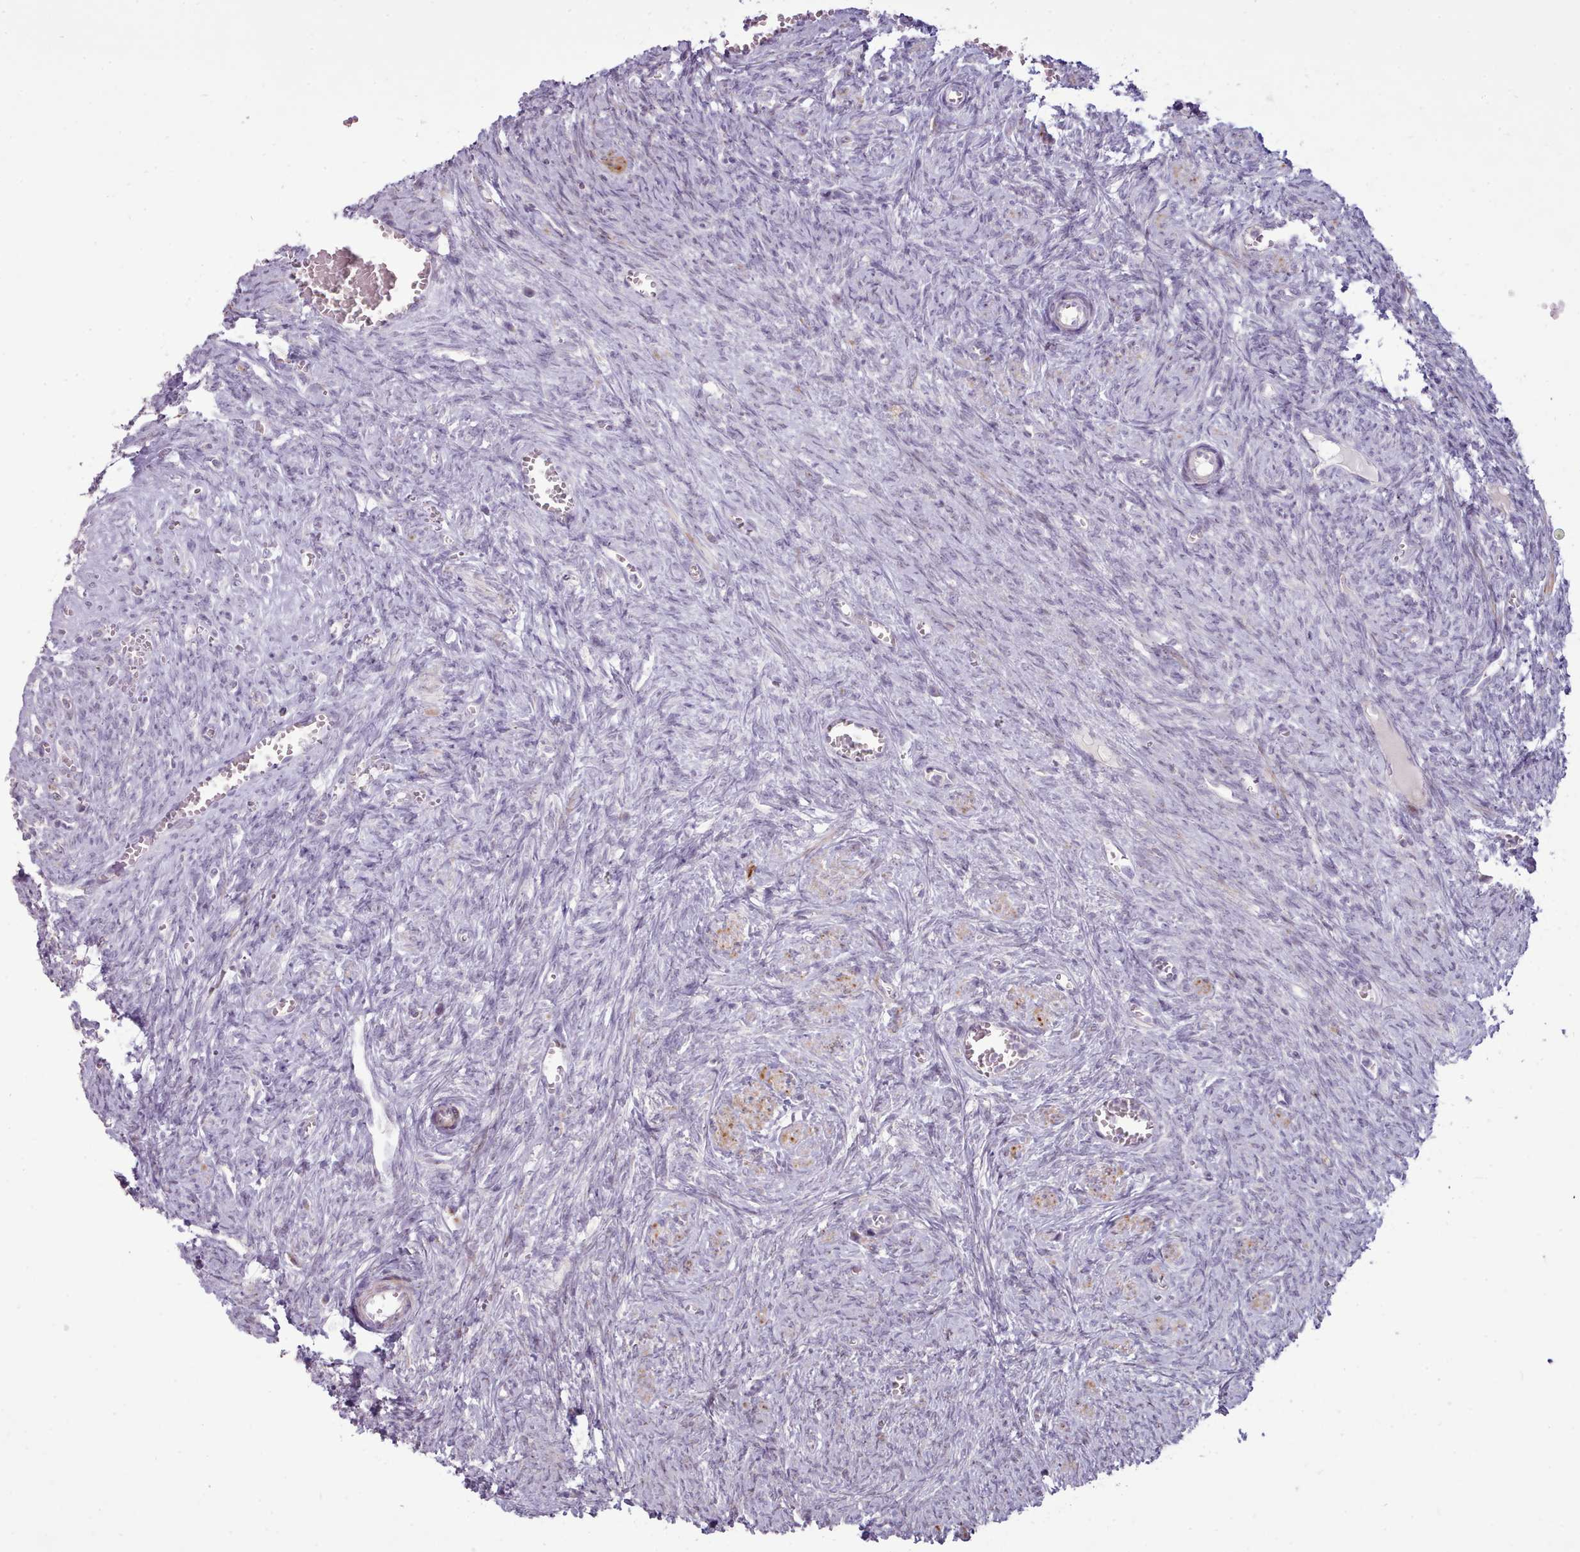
{"staining": {"intensity": "negative", "quantity": "none", "location": "none"}, "tissue": "ovary", "cell_type": "Ovarian stroma cells", "image_type": "normal", "snomed": [{"axis": "morphology", "description": "Normal tissue, NOS"}, {"axis": "topography", "description": "Ovary"}], "caption": "Immunohistochemical staining of normal ovary demonstrates no significant positivity in ovarian stroma cells. (DAB (3,3'-diaminobenzidine) immunohistochemistry (IHC), high magnification).", "gene": "PPP3R1", "patient": {"sex": "female", "age": 44}}